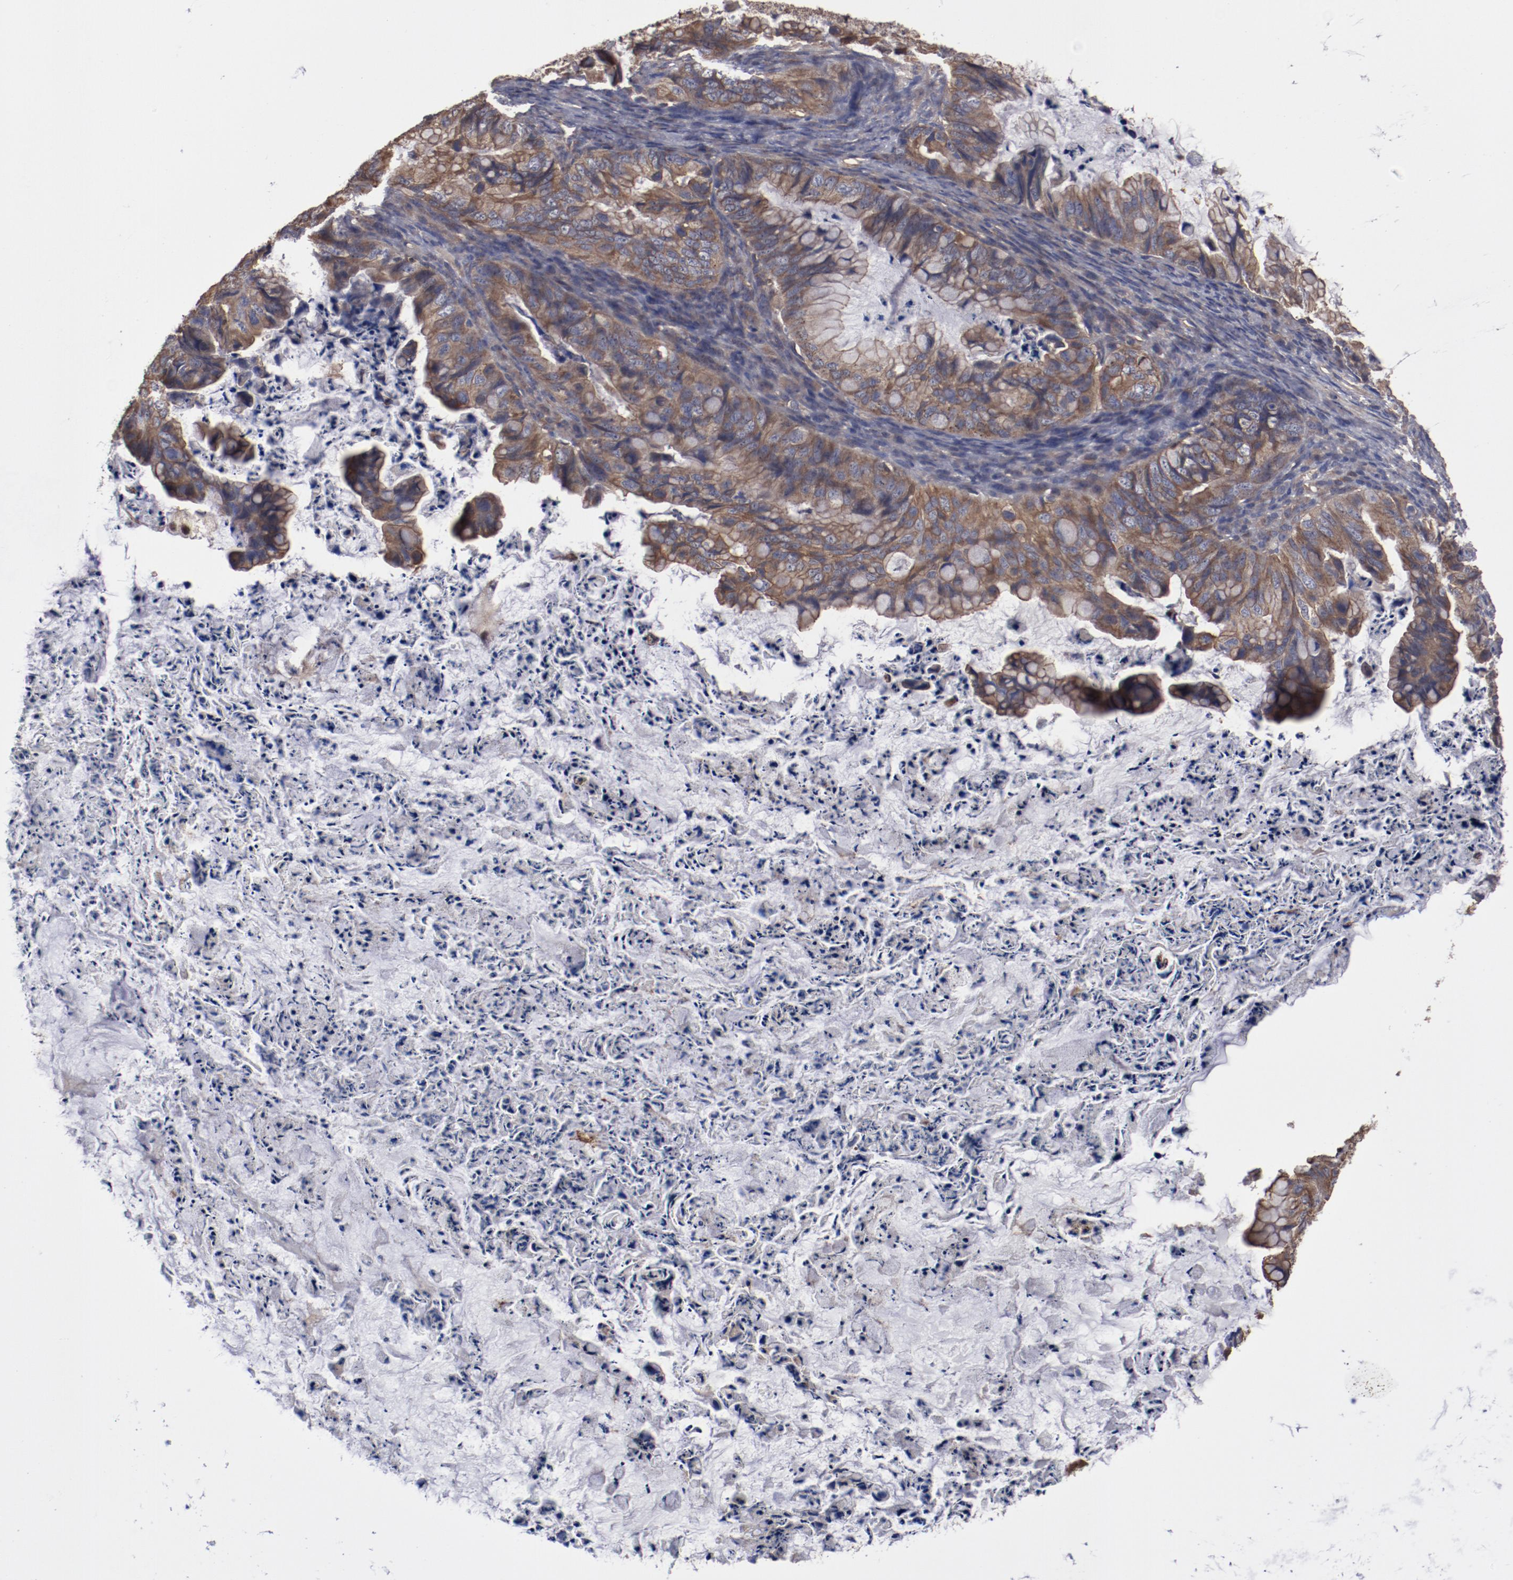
{"staining": {"intensity": "moderate", "quantity": ">75%", "location": "cytoplasmic/membranous"}, "tissue": "ovarian cancer", "cell_type": "Tumor cells", "image_type": "cancer", "snomed": [{"axis": "morphology", "description": "Cystadenocarcinoma, mucinous, NOS"}, {"axis": "topography", "description": "Ovary"}], "caption": "This is a histology image of immunohistochemistry staining of ovarian cancer (mucinous cystadenocarcinoma), which shows moderate expression in the cytoplasmic/membranous of tumor cells.", "gene": "DNAAF2", "patient": {"sex": "female", "age": 36}}